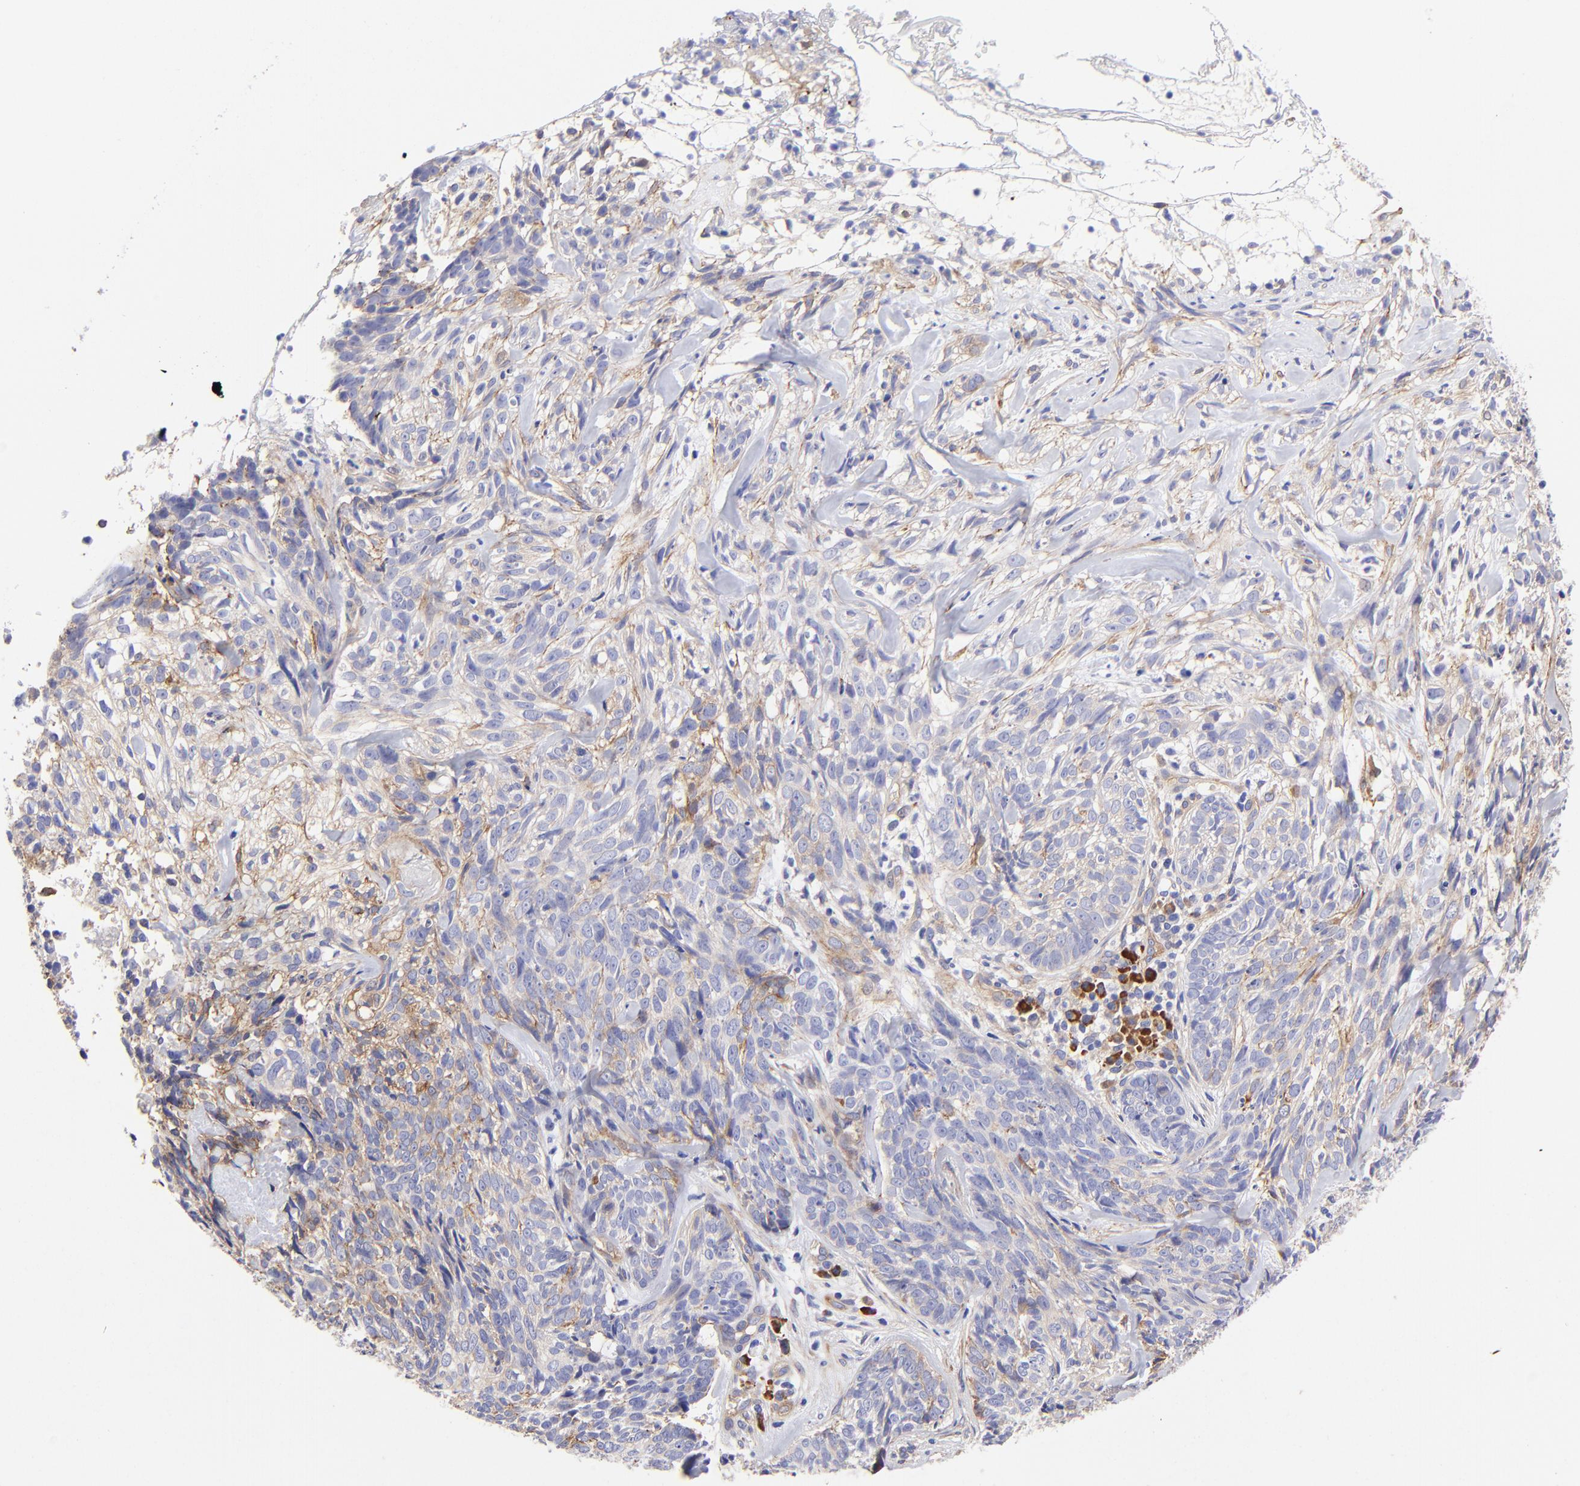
{"staining": {"intensity": "moderate", "quantity": "<25%", "location": "cytoplasmic/membranous"}, "tissue": "skin cancer", "cell_type": "Tumor cells", "image_type": "cancer", "snomed": [{"axis": "morphology", "description": "Basal cell carcinoma"}, {"axis": "topography", "description": "Skin"}], "caption": "Skin basal cell carcinoma stained for a protein (brown) exhibits moderate cytoplasmic/membranous positive expression in approximately <25% of tumor cells.", "gene": "PPFIBP1", "patient": {"sex": "male", "age": 72}}